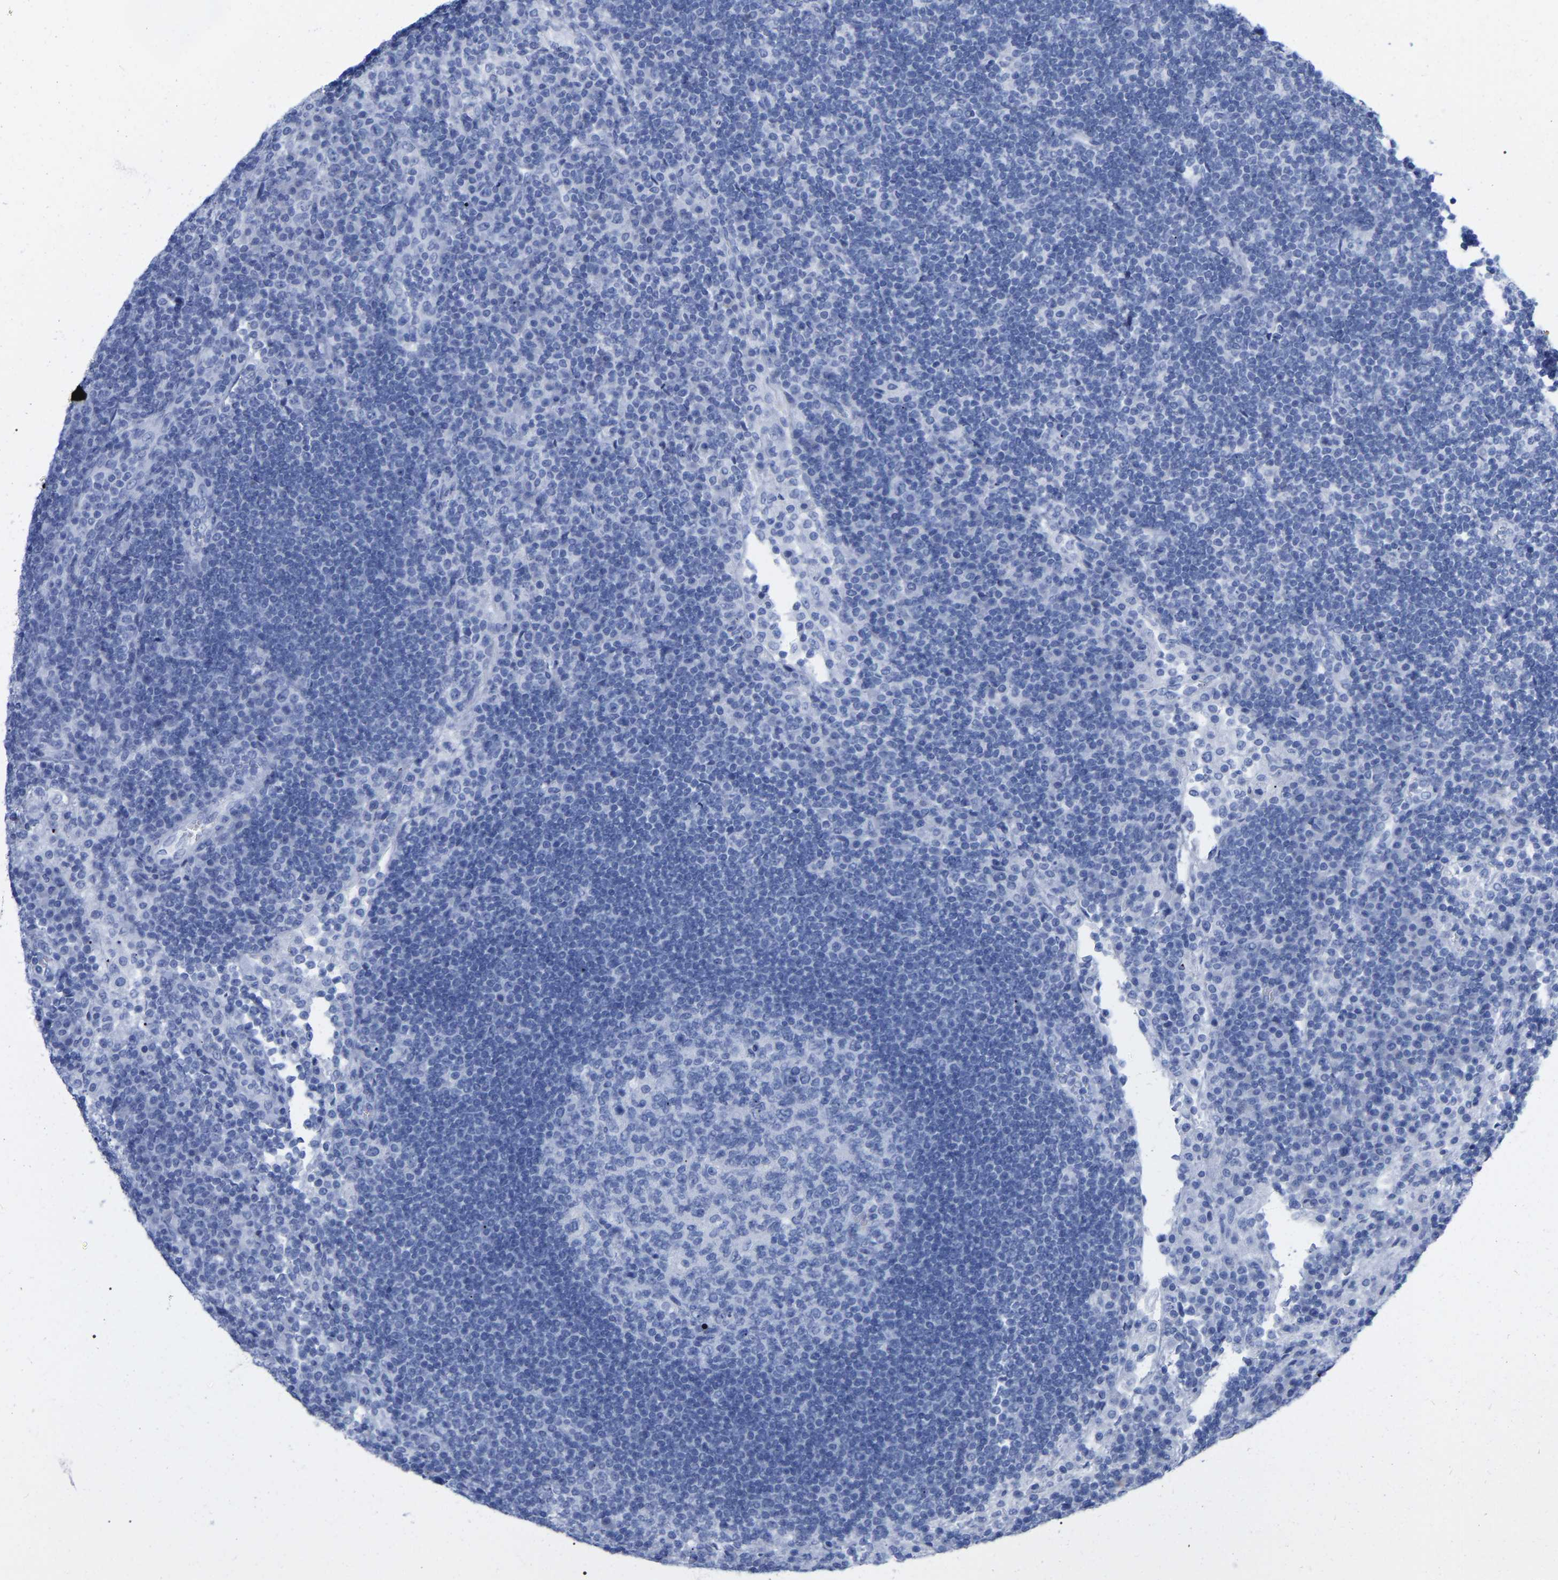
{"staining": {"intensity": "negative", "quantity": "none", "location": "none"}, "tissue": "lymph node", "cell_type": "Germinal center cells", "image_type": "normal", "snomed": [{"axis": "morphology", "description": "Normal tissue, NOS"}, {"axis": "topography", "description": "Lymph node"}], "caption": "High power microscopy histopathology image of an IHC image of normal lymph node, revealing no significant expression in germinal center cells. (DAB (3,3'-diaminobenzidine) immunohistochemistry (IHC), high magnification).", "gene": "HAPLN1", "patient": {"sex": "female", "age": 53}}